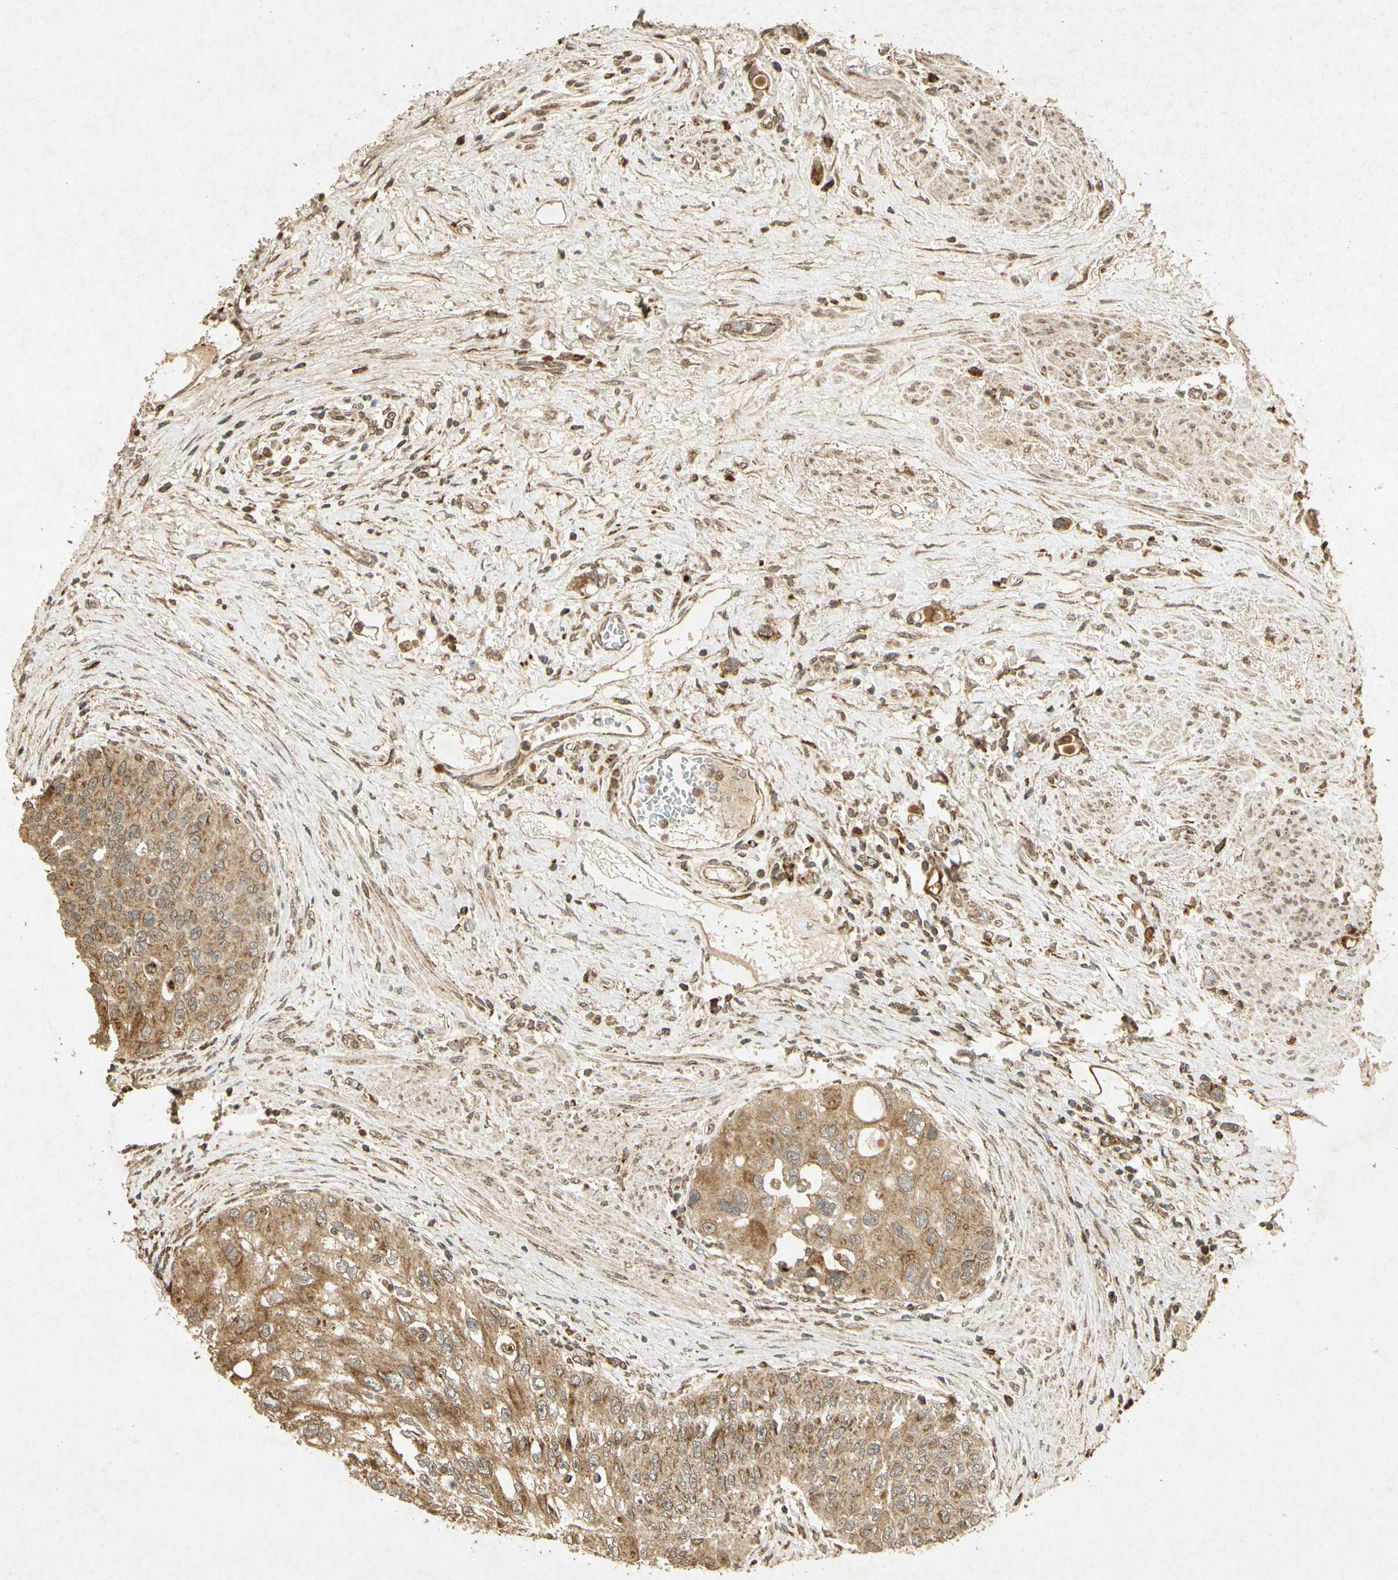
{"staining": {"intensity": "moderate", "quantity": ">75%", "location": "cytoplasmic/membranous"}, "tissue": "urothelial cancer", "cell_type": "Tumor cells", "image_type": "cancer", "snomed": [{"axis": "morphology", "description": "Urothelial carcinoma, High grade"}, {"axis": "topography", "description": "Urinary bladder"}], "caption": "Immunohistochemical staining of human urothelial cancer shows medium levels of moderate cytoplasmic/membranous protein expression in about >75% of tumor cells.", "gene": "PRDX3", "patient": {"sex": "female", "age": 56}}